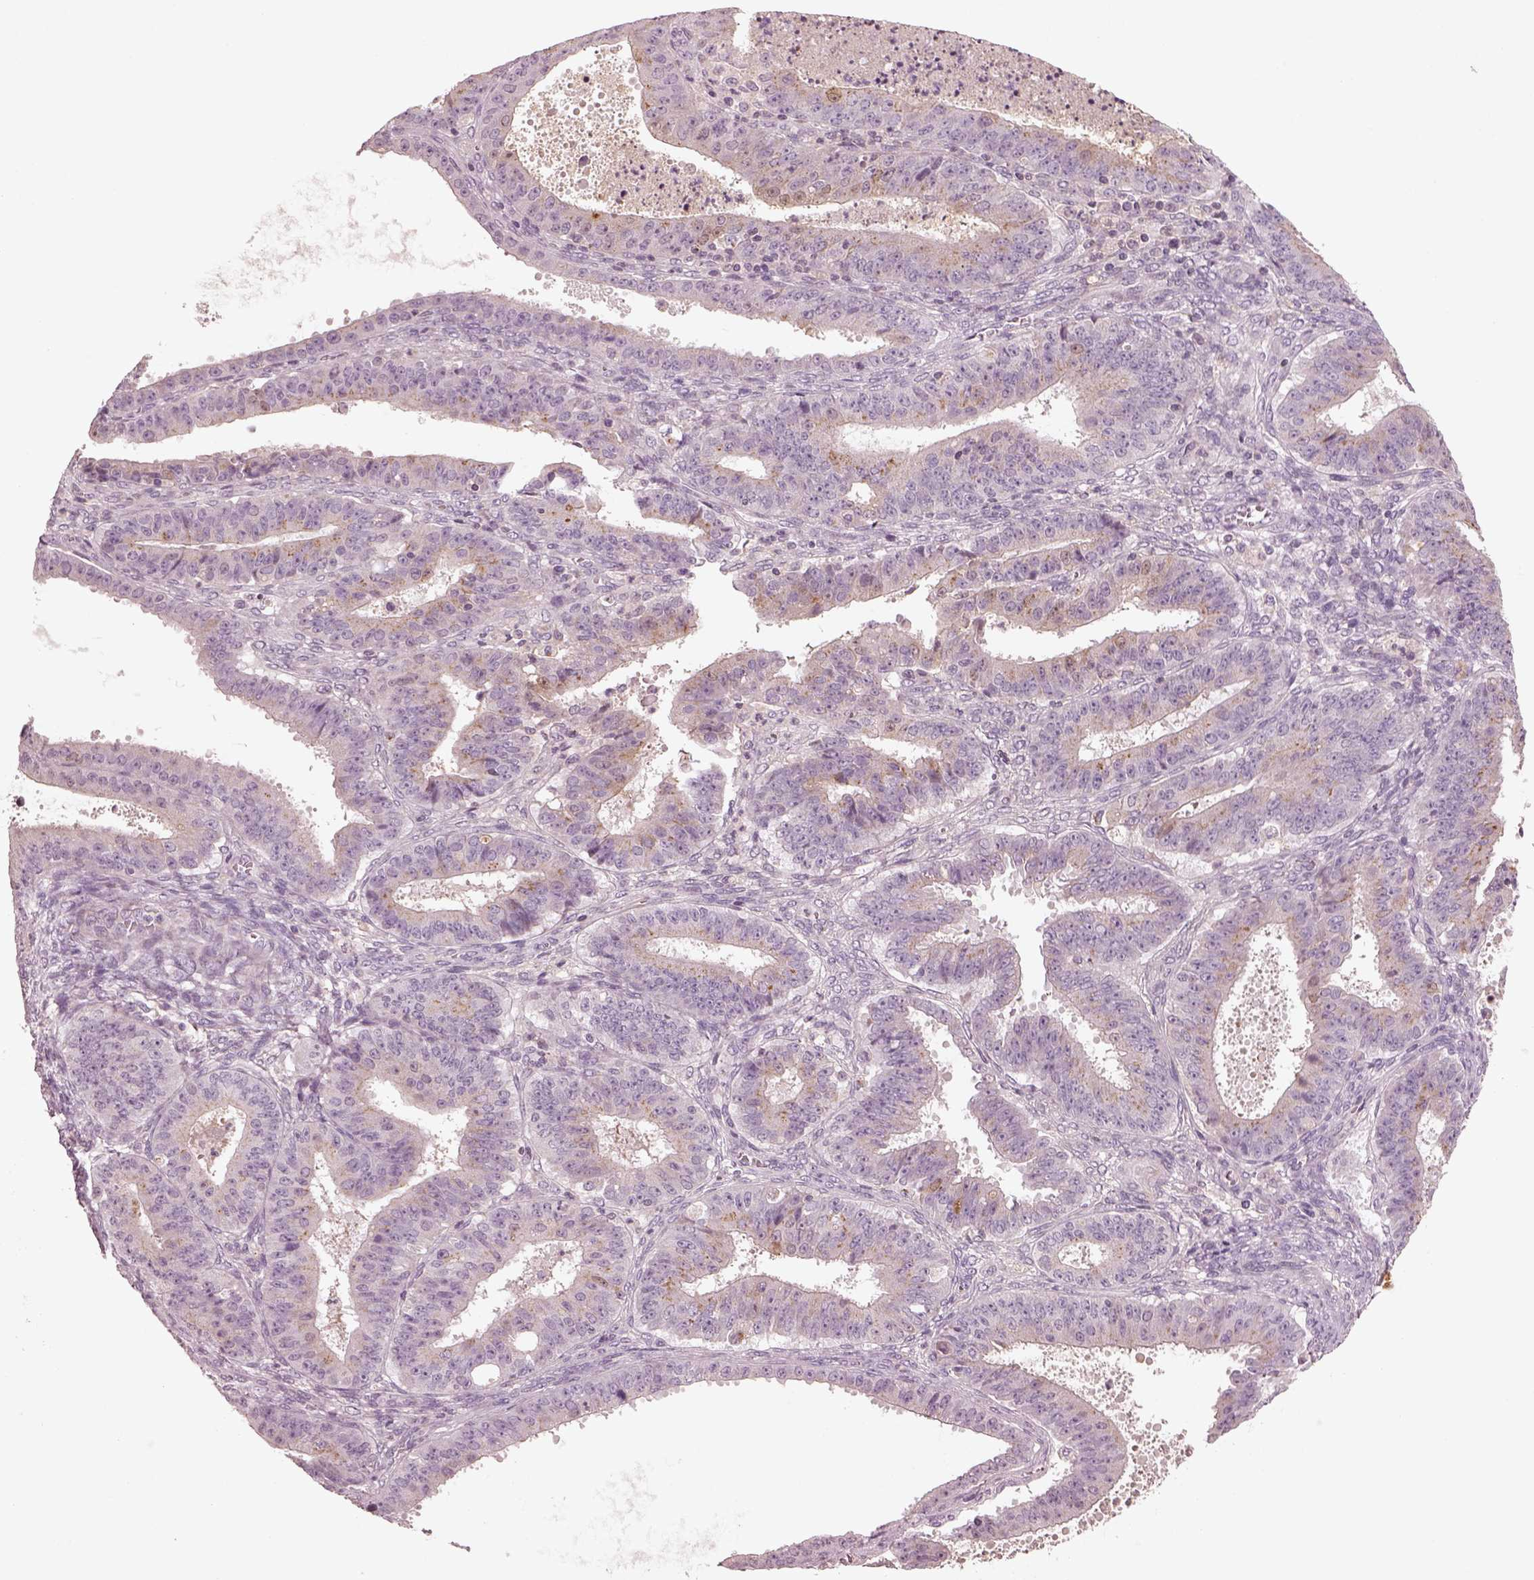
{"staining": {"intensity": "moderate", "quantity": "<25%", "location": "cytoplasmic/membranous"}, "tissue": "ovarian cancer", "cell_type": "Tumor cells", "image_type": "cancer", "snomed": [{"axis": "morphology", "description": "Carcinoma, endometroid"}, {"axis": "topography", "description": "Ovary"}], "caption": "Immunohistochemical staining of human ovarian cancer demonstrates low levels of moderate cytoplasmic/membranous protein staining in approximately <25% of tumor cells.", "gene": "SDCBP2", "patient": {"sex": "female", "age": 42}}